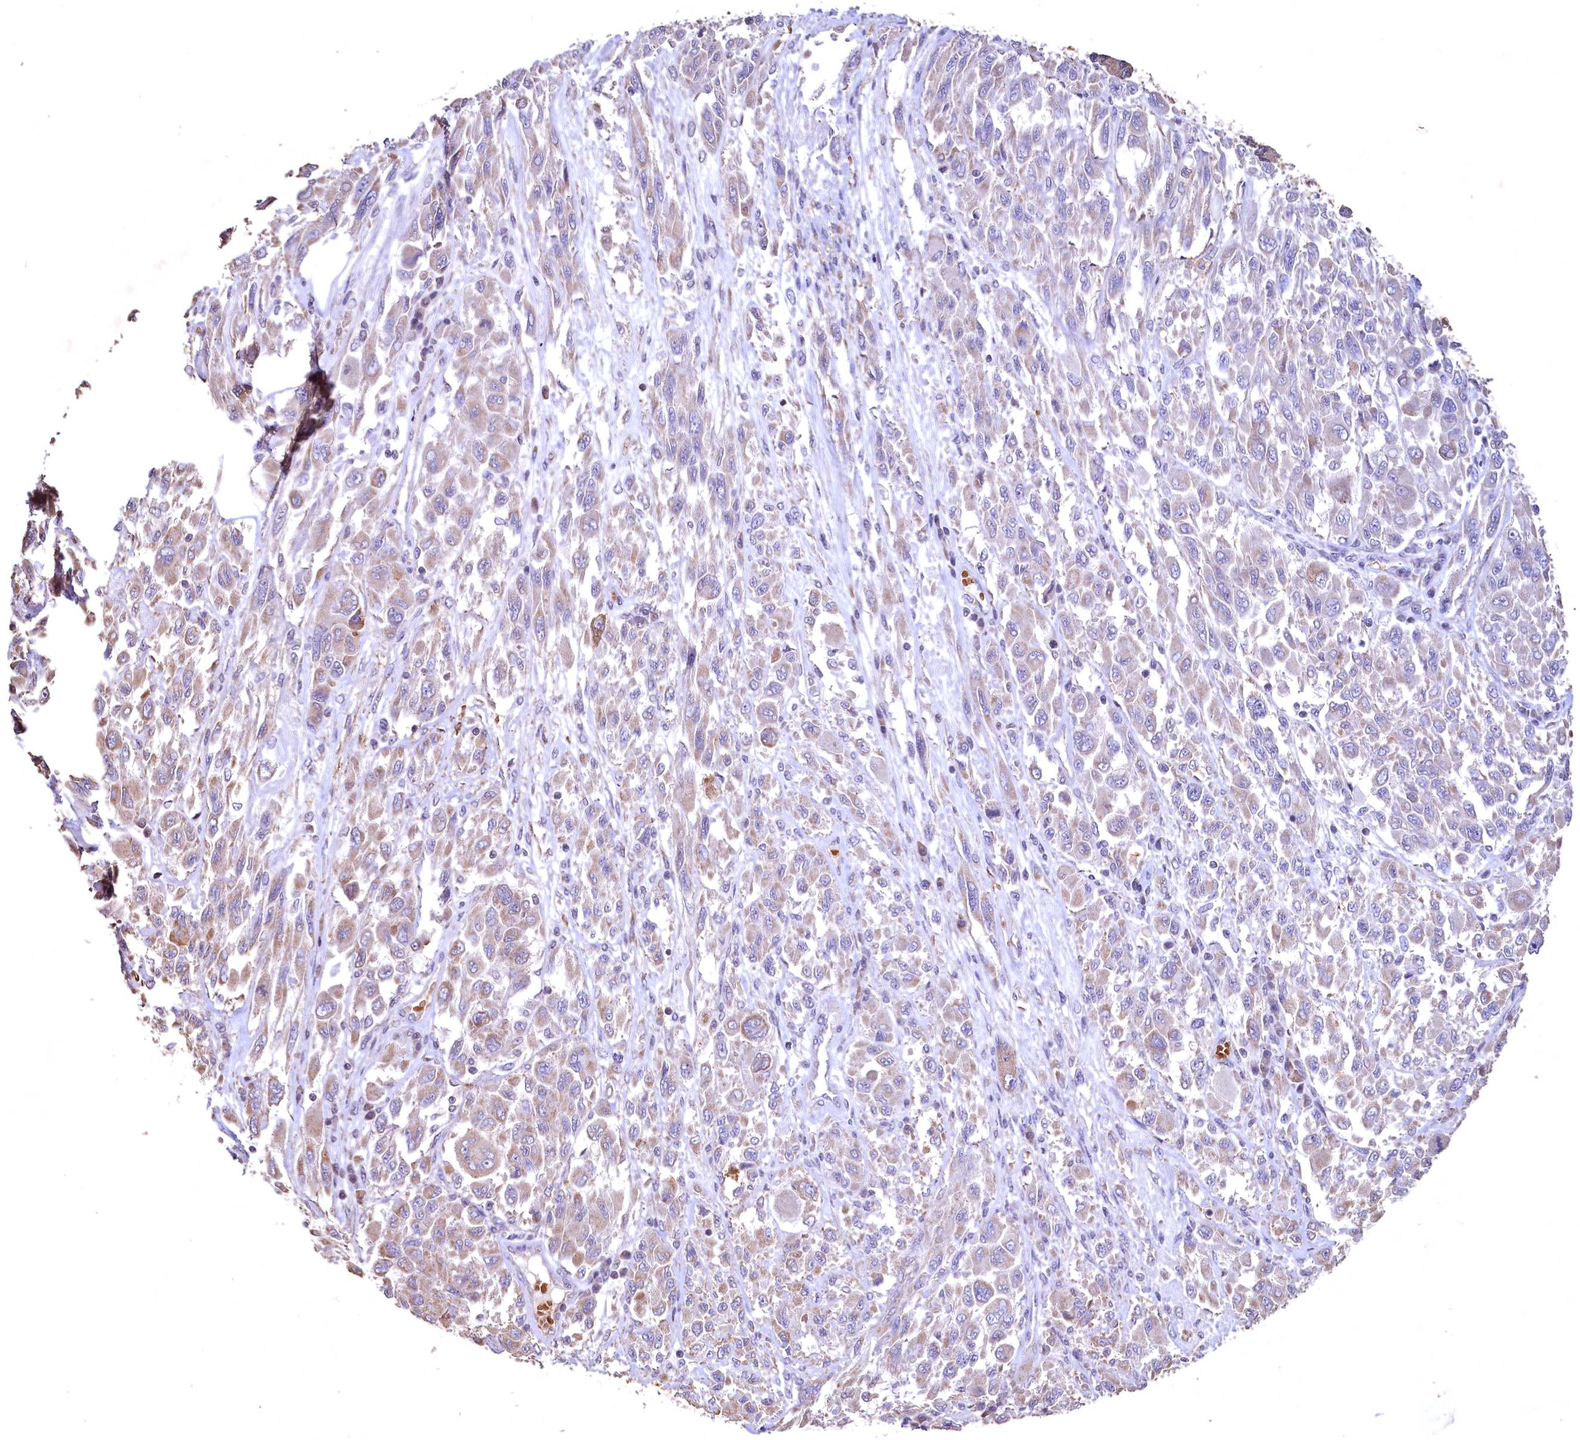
{"staining": {"intensity": "negative", "quantity": "none", "location": "none"}, "tissue": "melanoma", "cell_type": "Tumor cells", "image_type": "cancer", "snomed": [{"axis": "morphology", "description": "Malignant melanoma, NOS"}, {"axis": "topography", "description": "Skin"}], "caption": "There is no significant staining in tumor cells of melanoma. The staining is performed using DAB brown chromogen with nuclei counter-stained in using hematoxylin.", "gene": "SPTA1", "patient": {"sex": "female", "age": 91}}